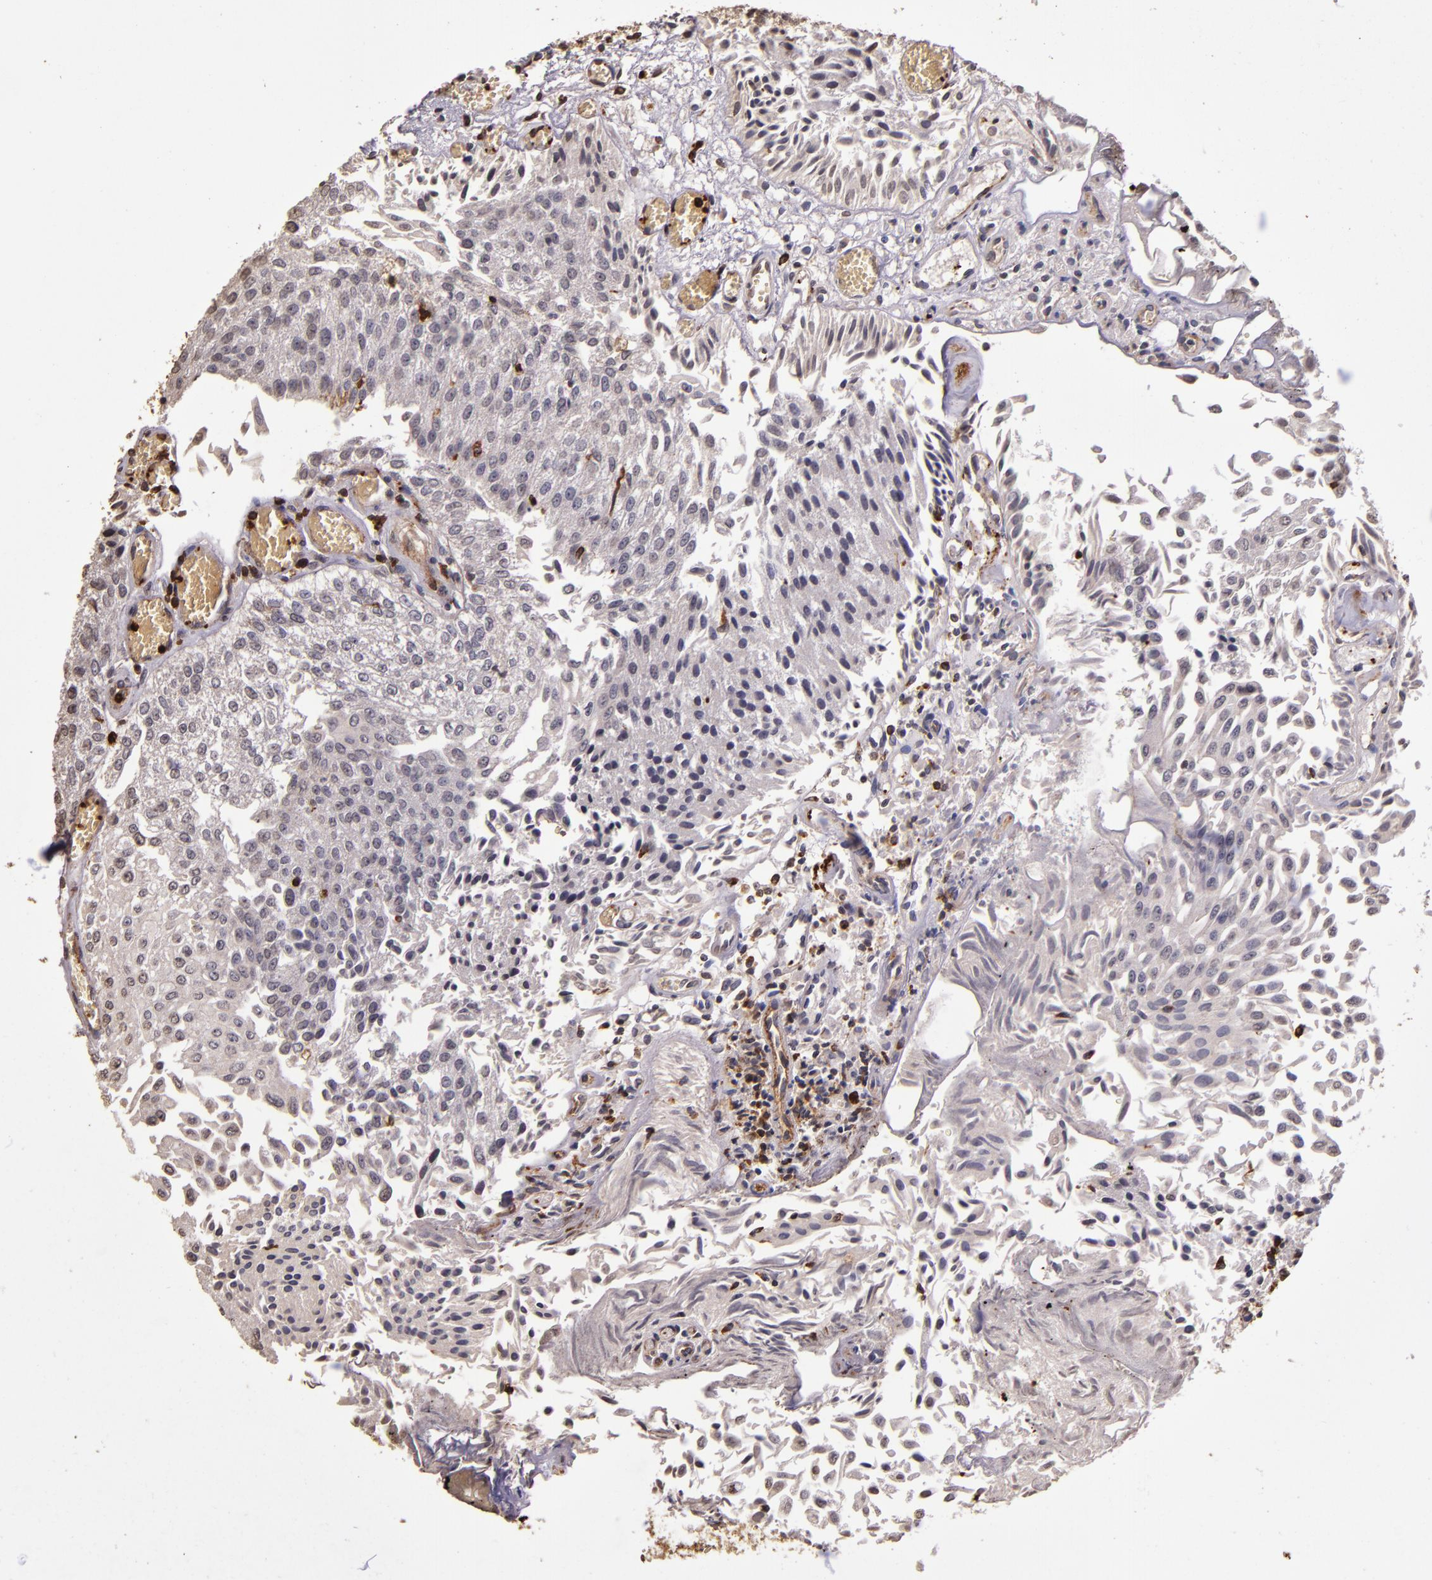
{"staining": {"intensity": "negative", "quantity": "none", "location": "none"}, "tissue": "urothelial cancer", "cell_type": "Tumor cells", "image_type": "cancer", "snomed": [{"axis": "morphology", "description": "Urothelial carcinoma, Low grade"}, {"axis": "topography", "description": "Urinary bladder"}], "caption": "Tumor cells are negative for brown protein staining in urothelial cancer.", "gene": "SLC2A3", "patient": {"sex": "male", "age": 86}}